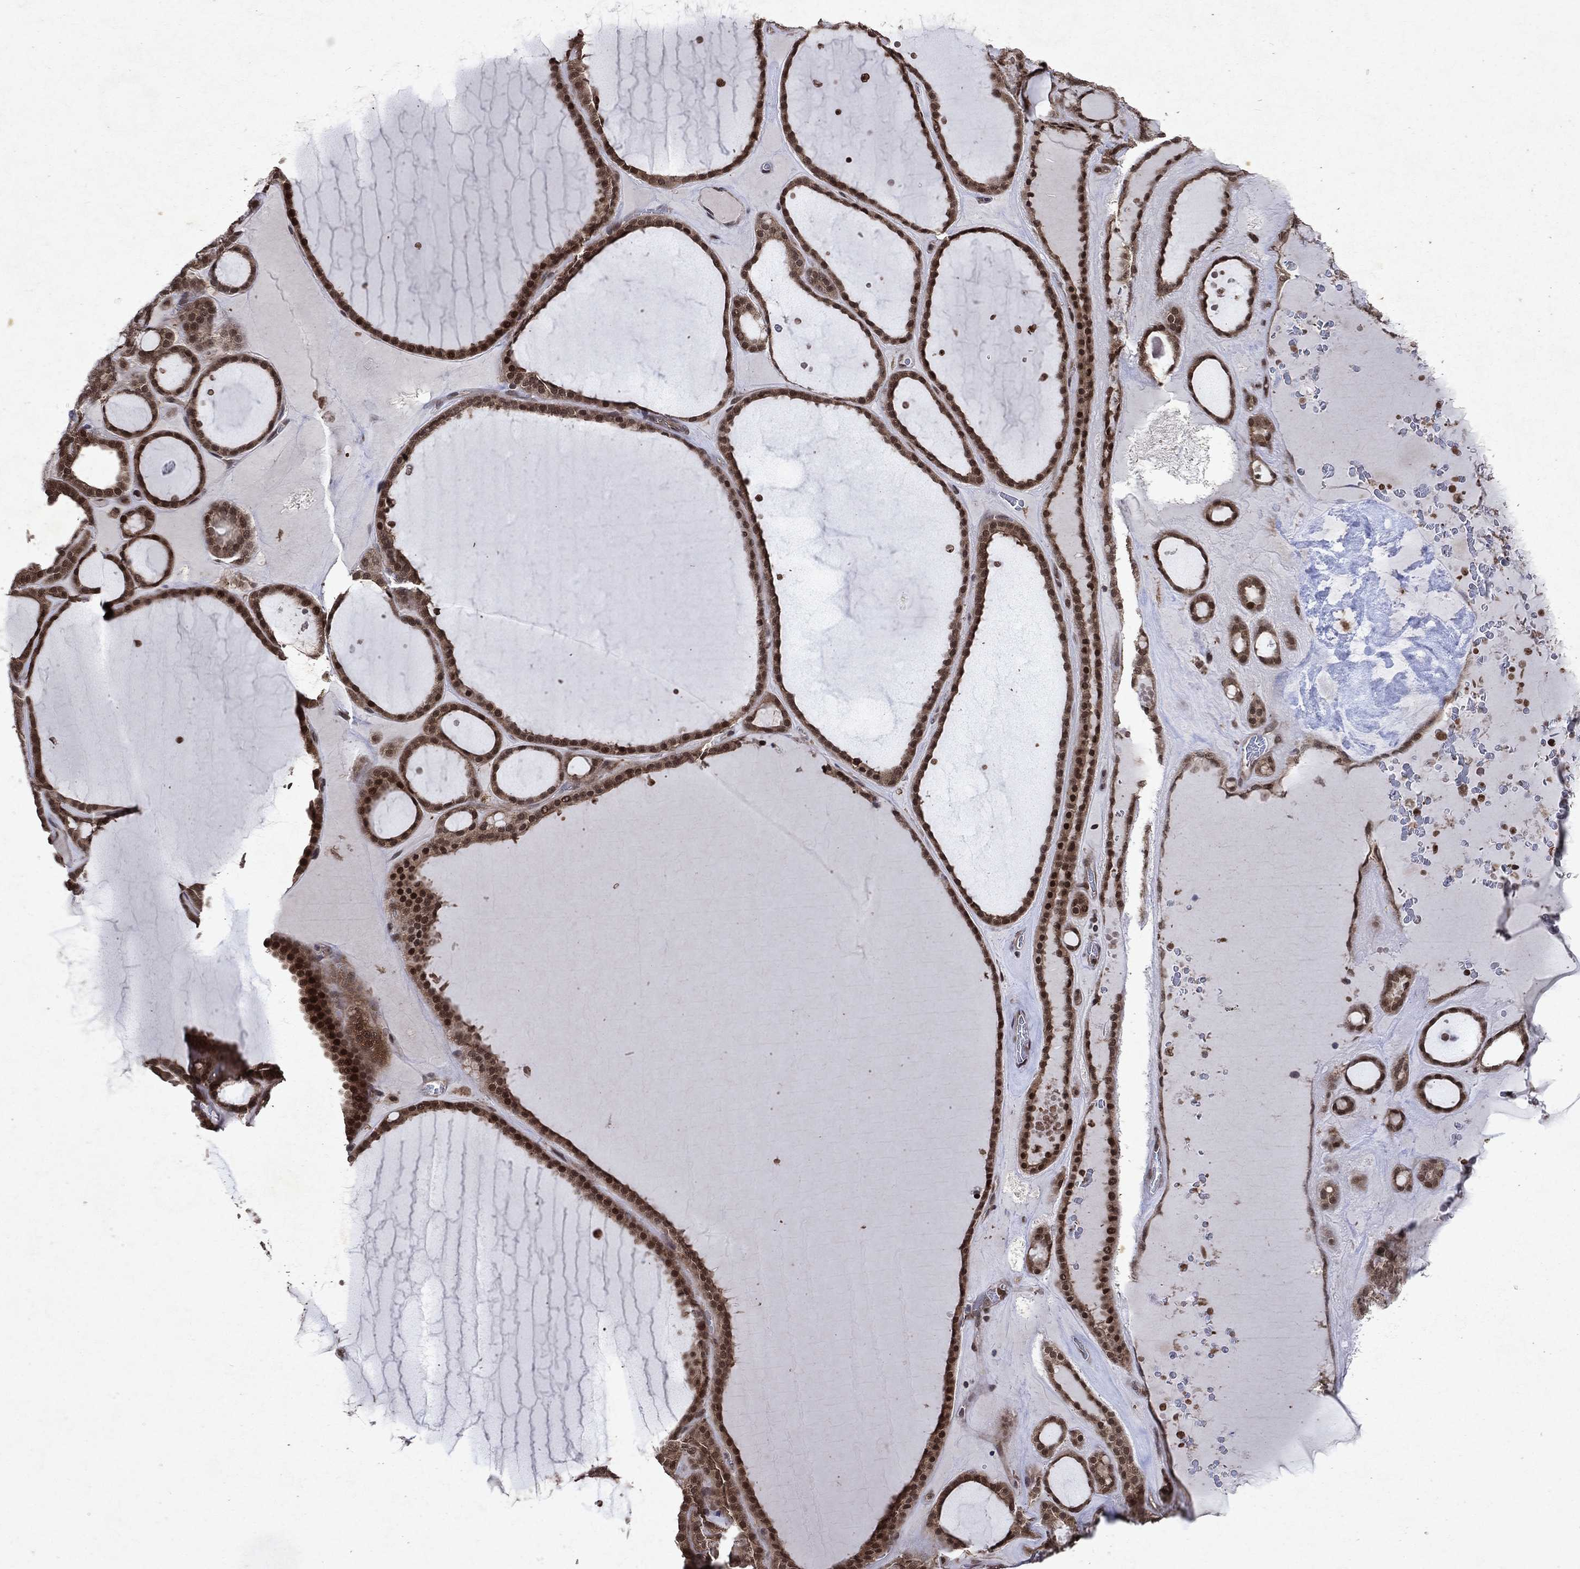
{"staining": {"intensity": "strong", "quantity": ">75%", "location": "cytoplasmic/membranous,nuclear"}, "tissue": "thyroid gland", "cell_type": "Glandular cells", "image_type": "normal", "snomed": [{"axis": "morphology", "description": "Normal tissue, NOS"}, {"axis": "topography", "description": "Thyroid gland"}], "caption": "The image exhibits immunohistochemical staining of normal thyroid gland. There is strong cytoplasmic/membranous,nuclear positivity is identified in about >75% of glandular cells. (DAB (3,3'-diaminobenzidine) IHC with brightfield microscopy, high magnification).", "gene": "MTAP", "patient": {"sex": "male", "age": 63}}